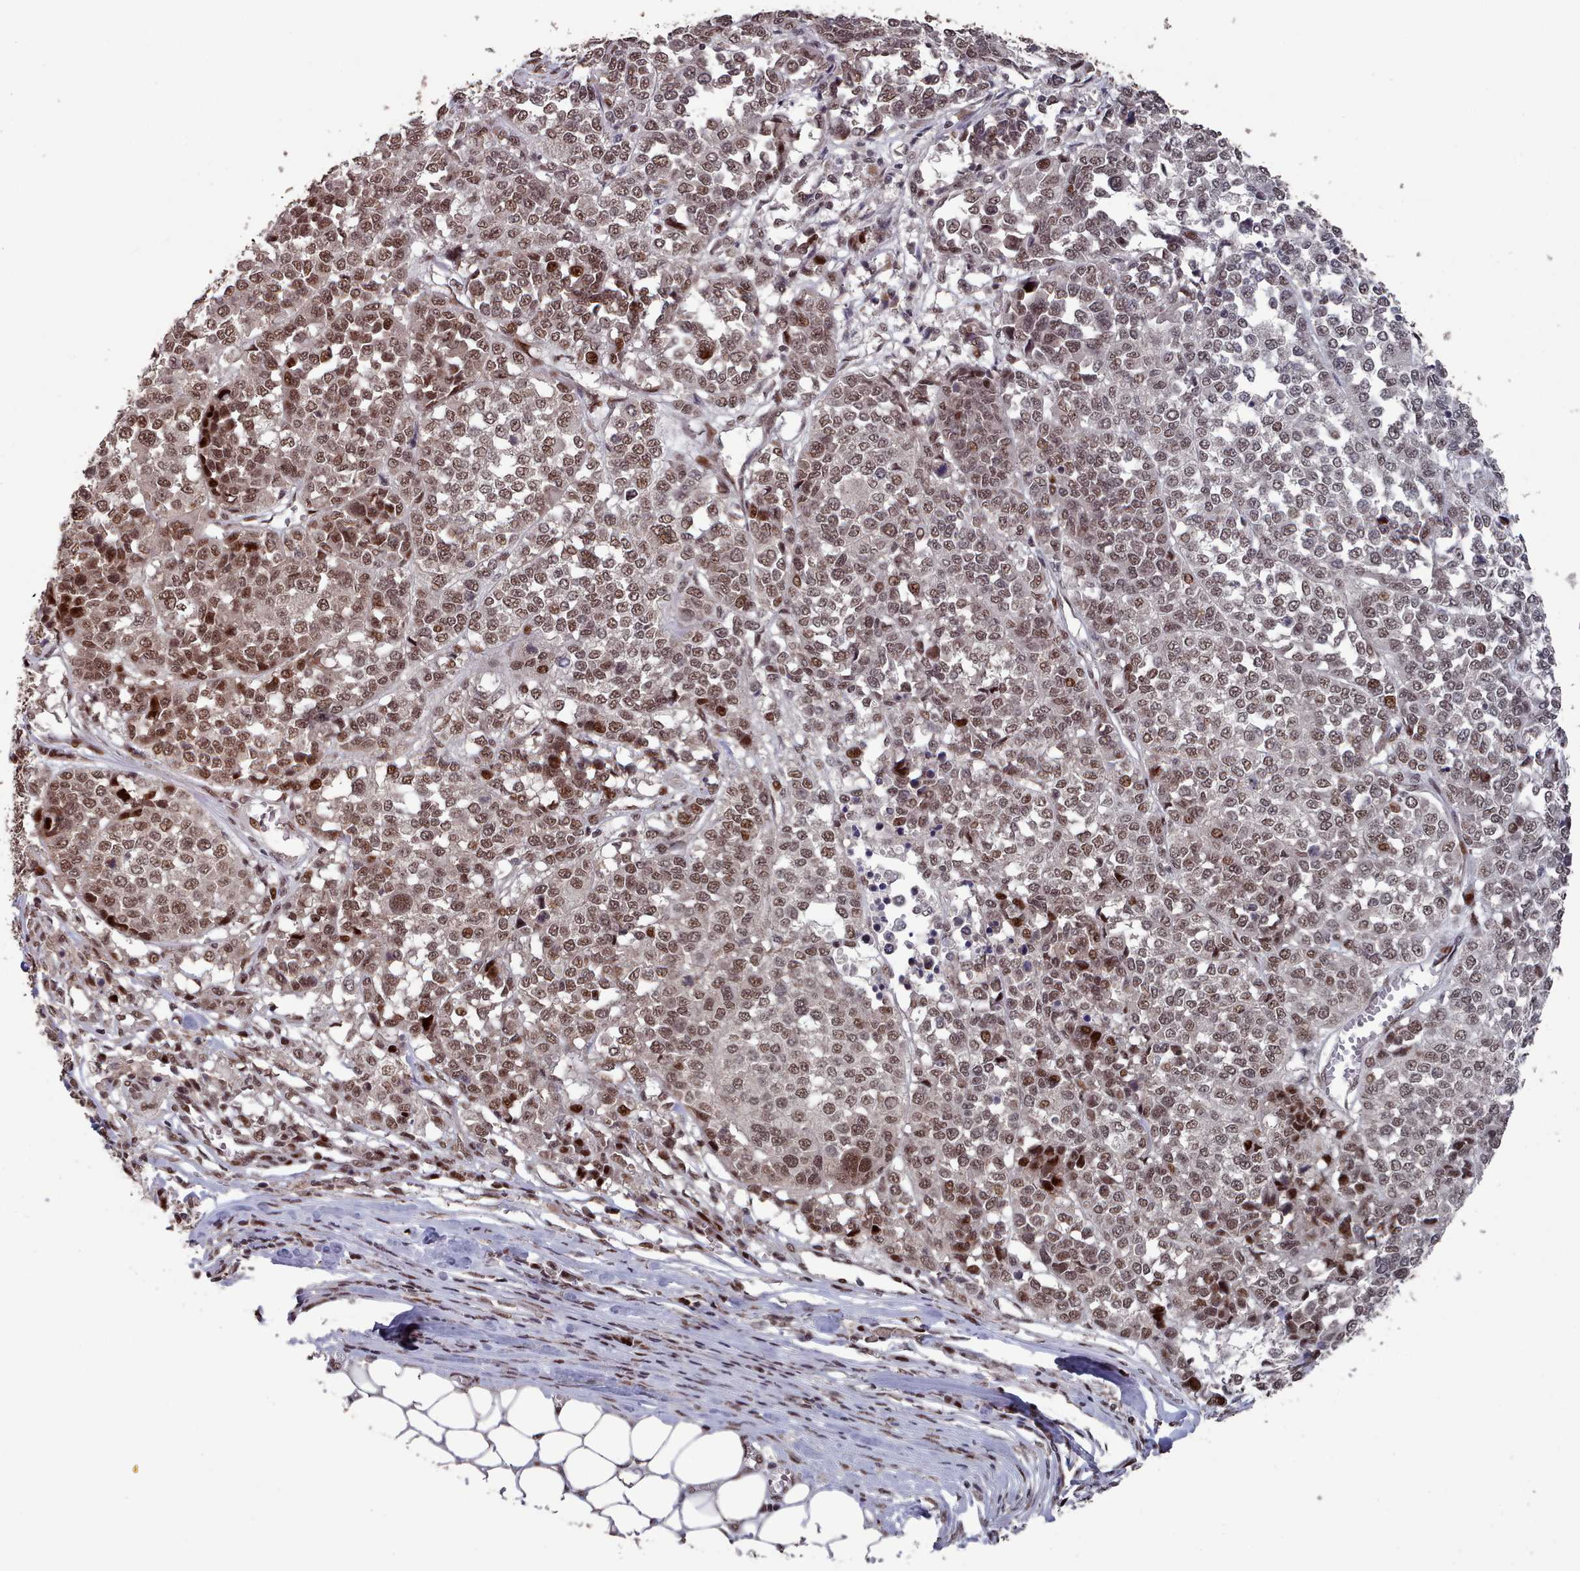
{"staining": {"intensity": "moderate", "quantity": ">75%", "location": "nuclear"}, "tissue": "melanoma", "cell_type": "Tumor cells", "image_type": "cancer", "snomed": [{"axis": "morphology", "description": "Malignant melanoma, Metastatic site"}, {"axis": "topography", "description": "Lymph node"}], "caption": "IHC histopathology image of neoplastic tissue: melanoma stained using immunohistochemistry (IHC) reveals medium levels of moderate protein expression localized specifically in the nuclear of tumor cells, appearing as a nuclear brown color.", "gene": "PNRC2", "patient": {"sex": "male", "age": 44}}